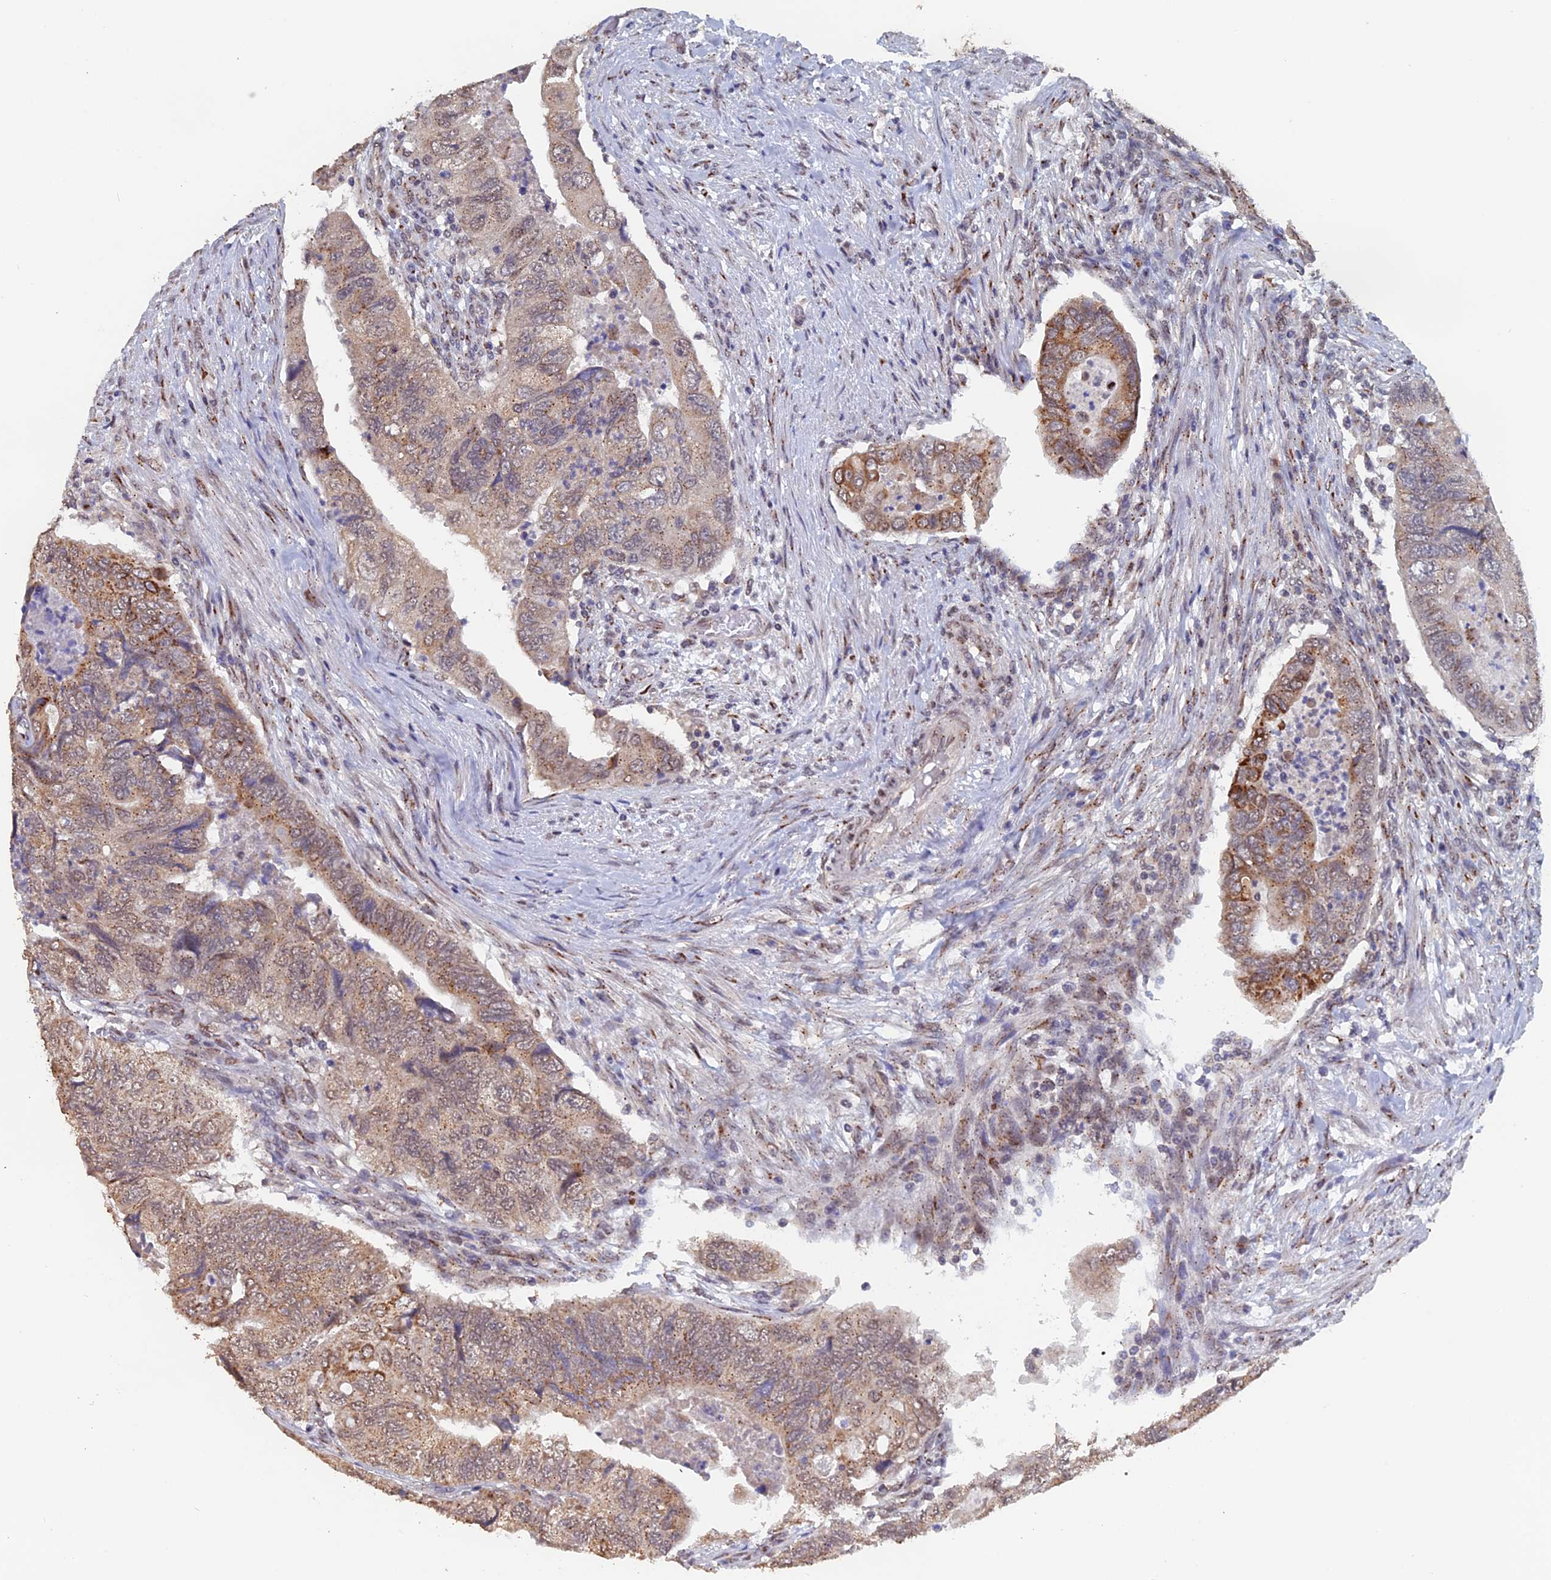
{"staining": {"intensity": "moderate", "quantity": ">75%", "location": "cytoplasmic/membranous"}, "tissue": "colorectal cancer", "cell_type": "Tumor cells", "image_type": "cancer", "snomed": [{"axis": "morphology", "description": "Adenocarcinoma, NOS"}, {"axis": "topography", "description": "Rectum"}], "caption": "Colorectal cancer stained with DAB IHC displays medium levels of moderate cytoplasmic/membranous staining in approximately >75% of tumor cells.", "gene": "PIGQ", "patient": {"sex": "male", "age": 63}}